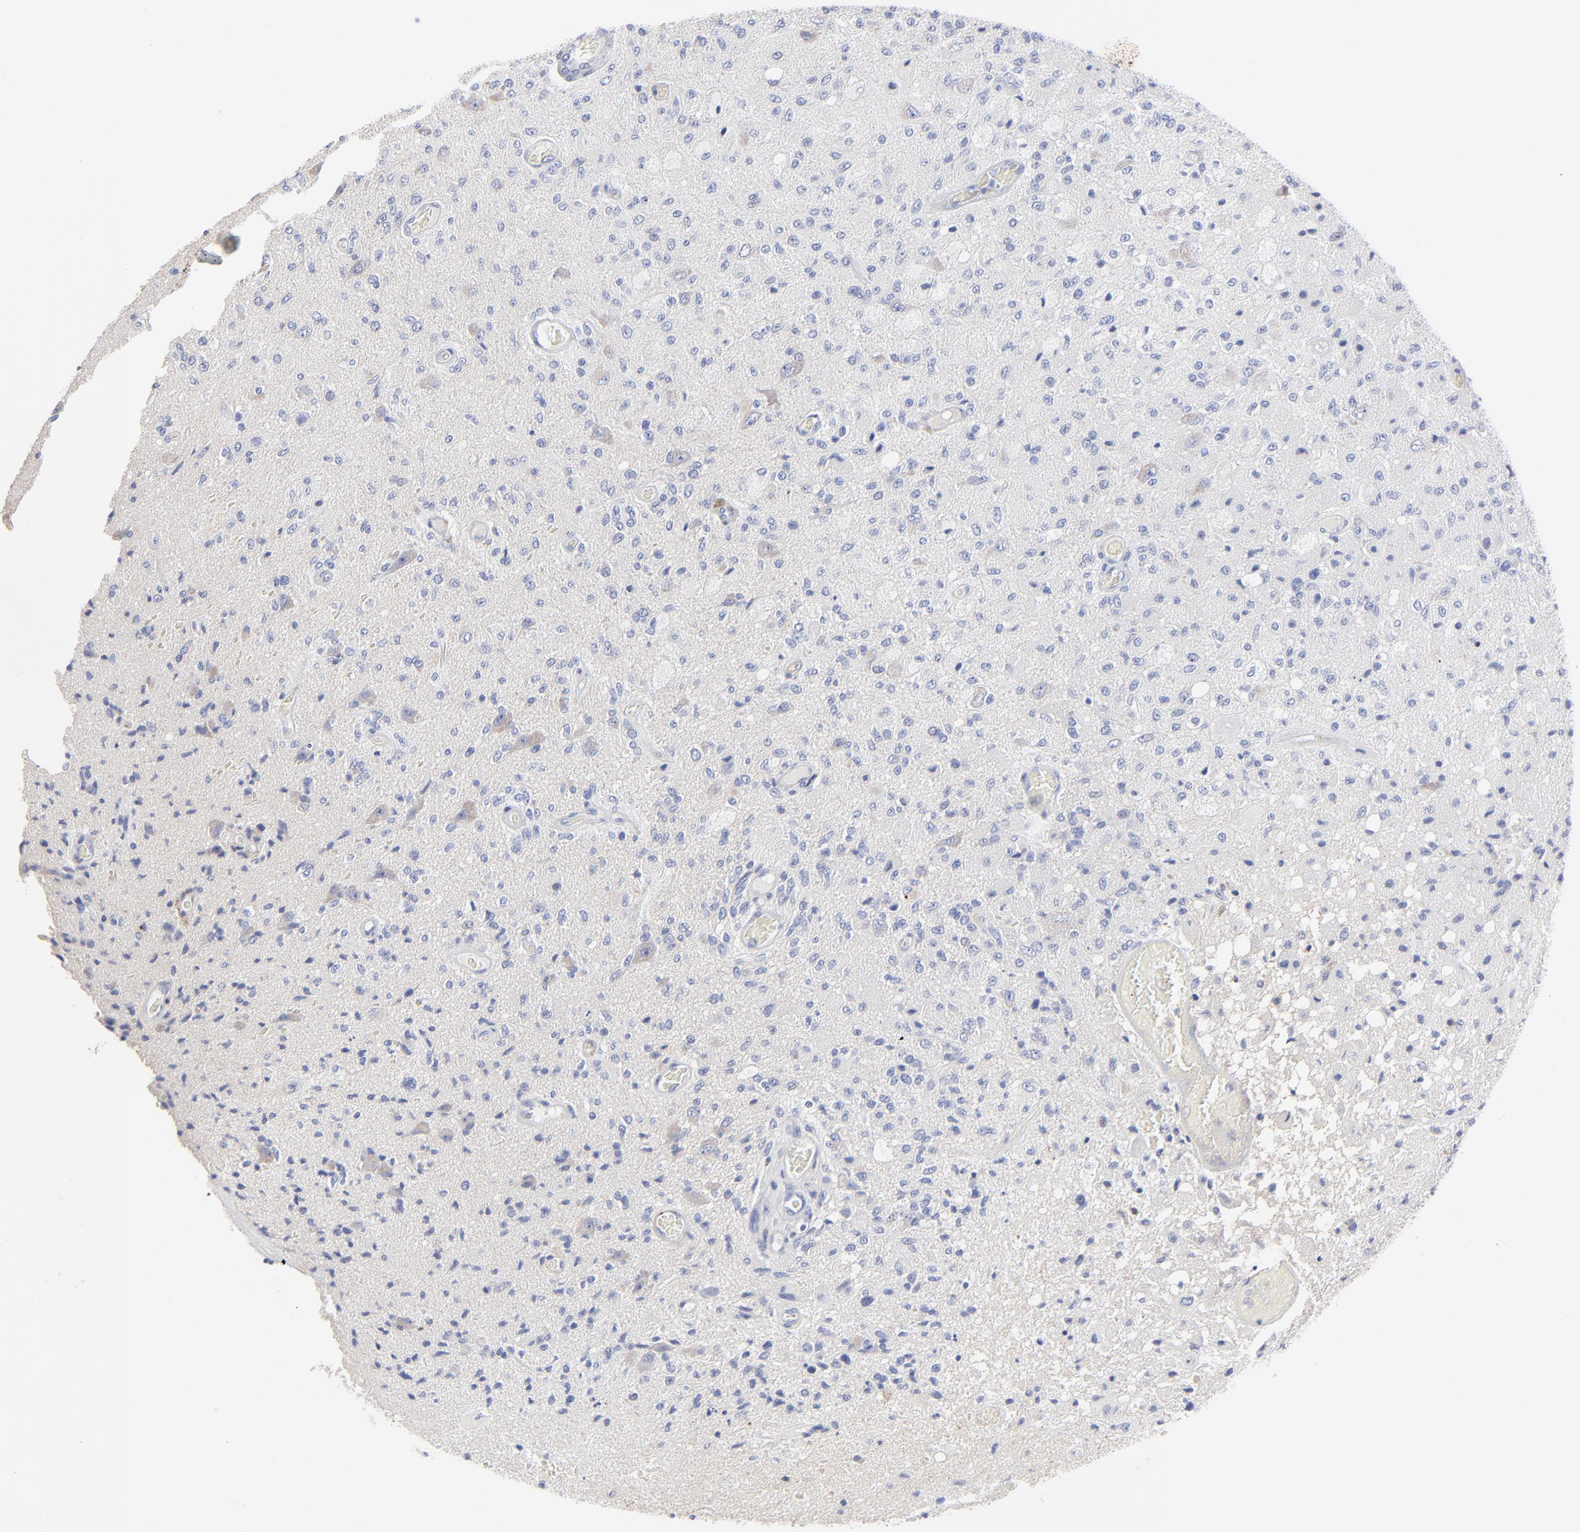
{"staining": {"intensity": "negative", "quantity": "none", "location": "none"}, "tissue": "glioma", "cell_type": "Tumor cells", "image_type": "cancer", "snomed": [{"axis": "morphology", "description": "Normal tissue, NOS"}, {"axis": "morphology", "description": "Glioma, malignant, High grade"}, {"axis": "topography", "description": "Cerebral cortex"}], "caption": "Micrograph shows no significant protein staining in tumor cells of high-grade glioma (malignant).", "gene": "FBLN2", "patient": {"sex": "male", "age": 77}}